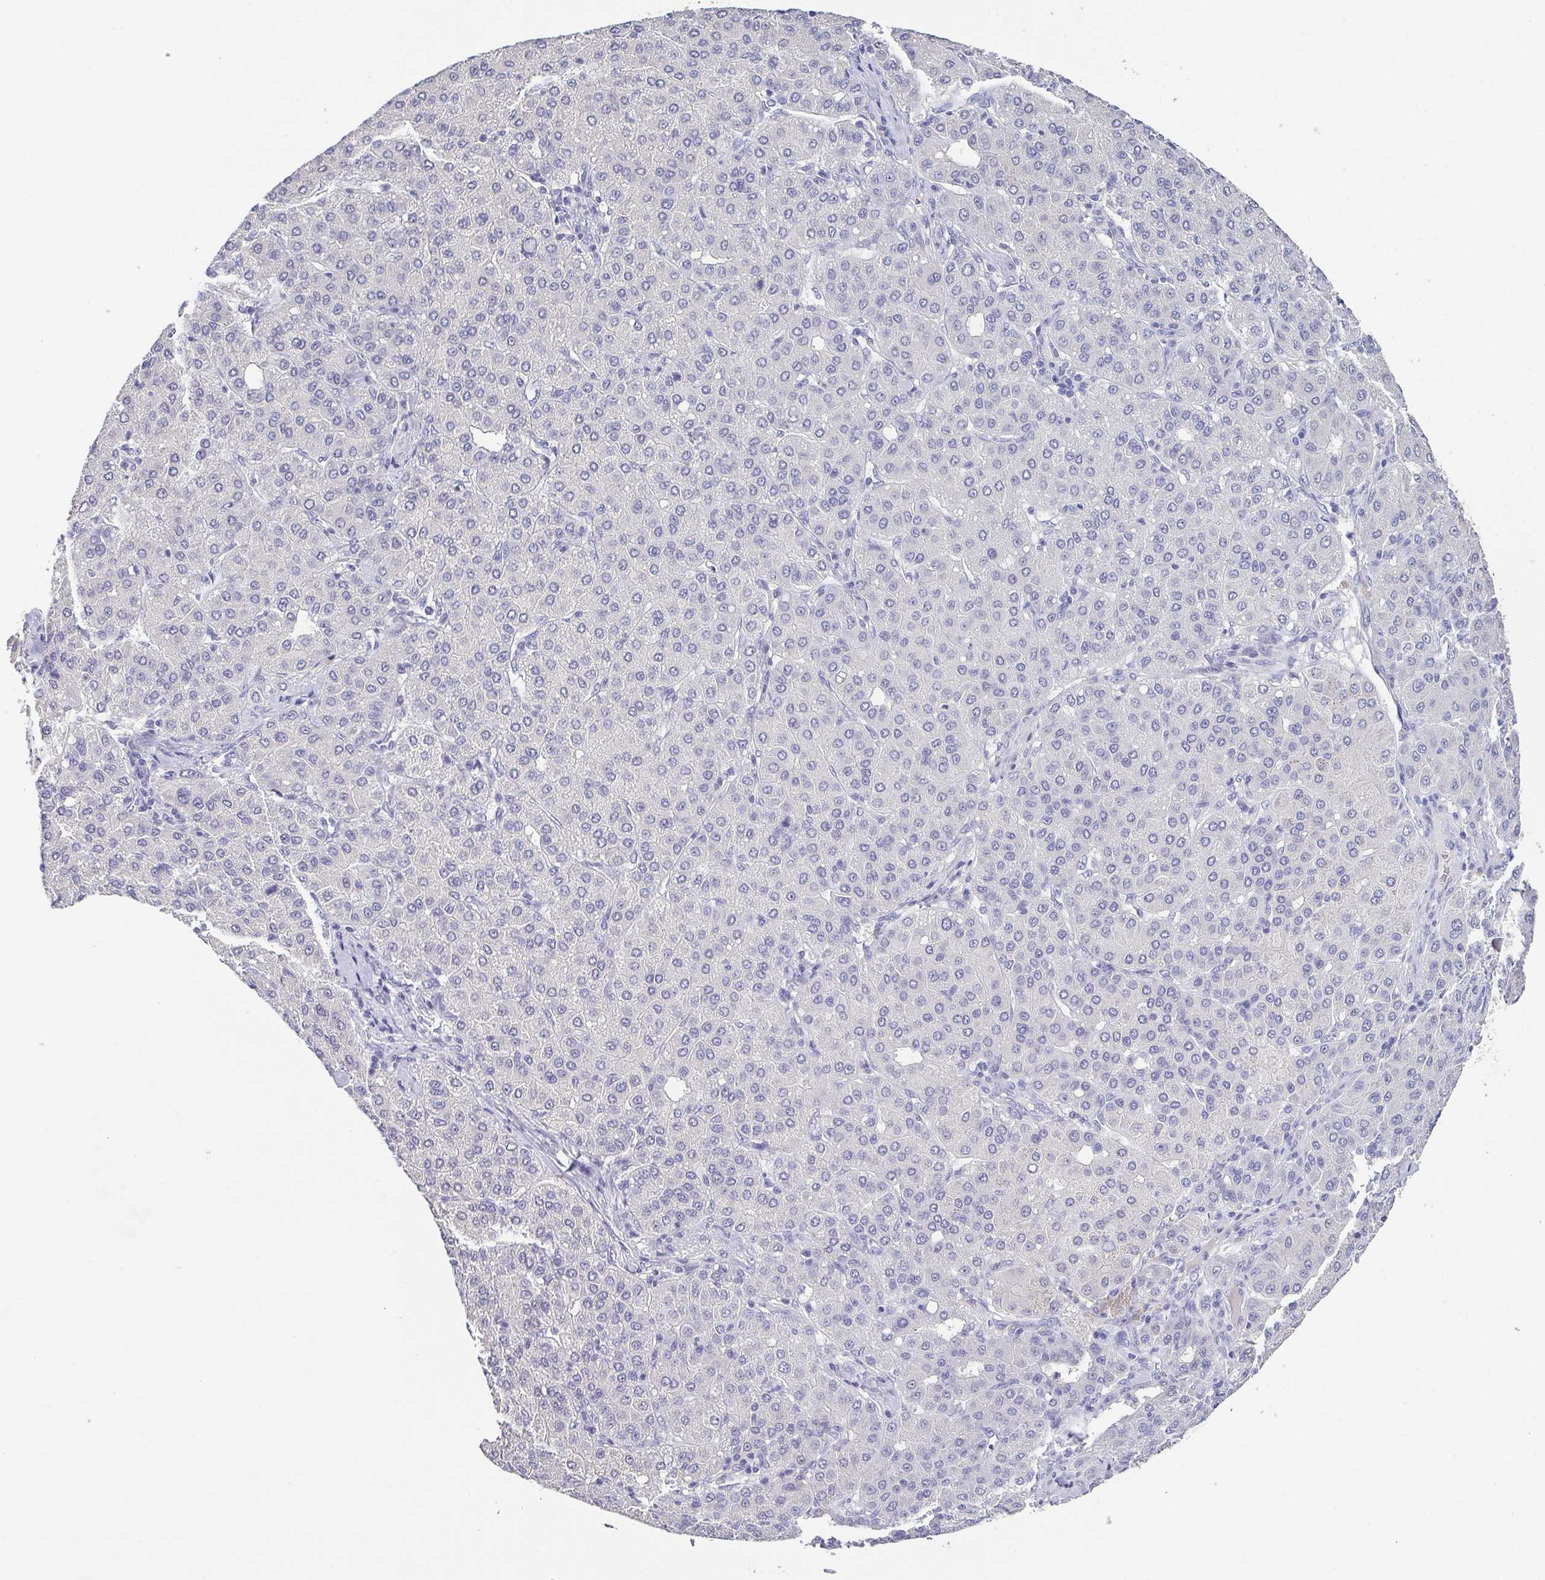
{"staining": {"intensity": "negative", "quantity": "none", "location": "none"}, "tissue": "liver cancer", "cell_type": "Tumor cells", "image_type": "cancer", "snomed": [{"axis": "morphology", "description": "Carcinoma, Hepatocellular, NOS"}, {"axis": "topography", "description": "Liver"}], "caption": "A high-resolution image shows immunohistochemistry staining of liver hepatocellular carcinoma, which shows no significant staining in tumor cells.", "gene": "RNASE7", "patient": {"sex": "male", "age": 65}}